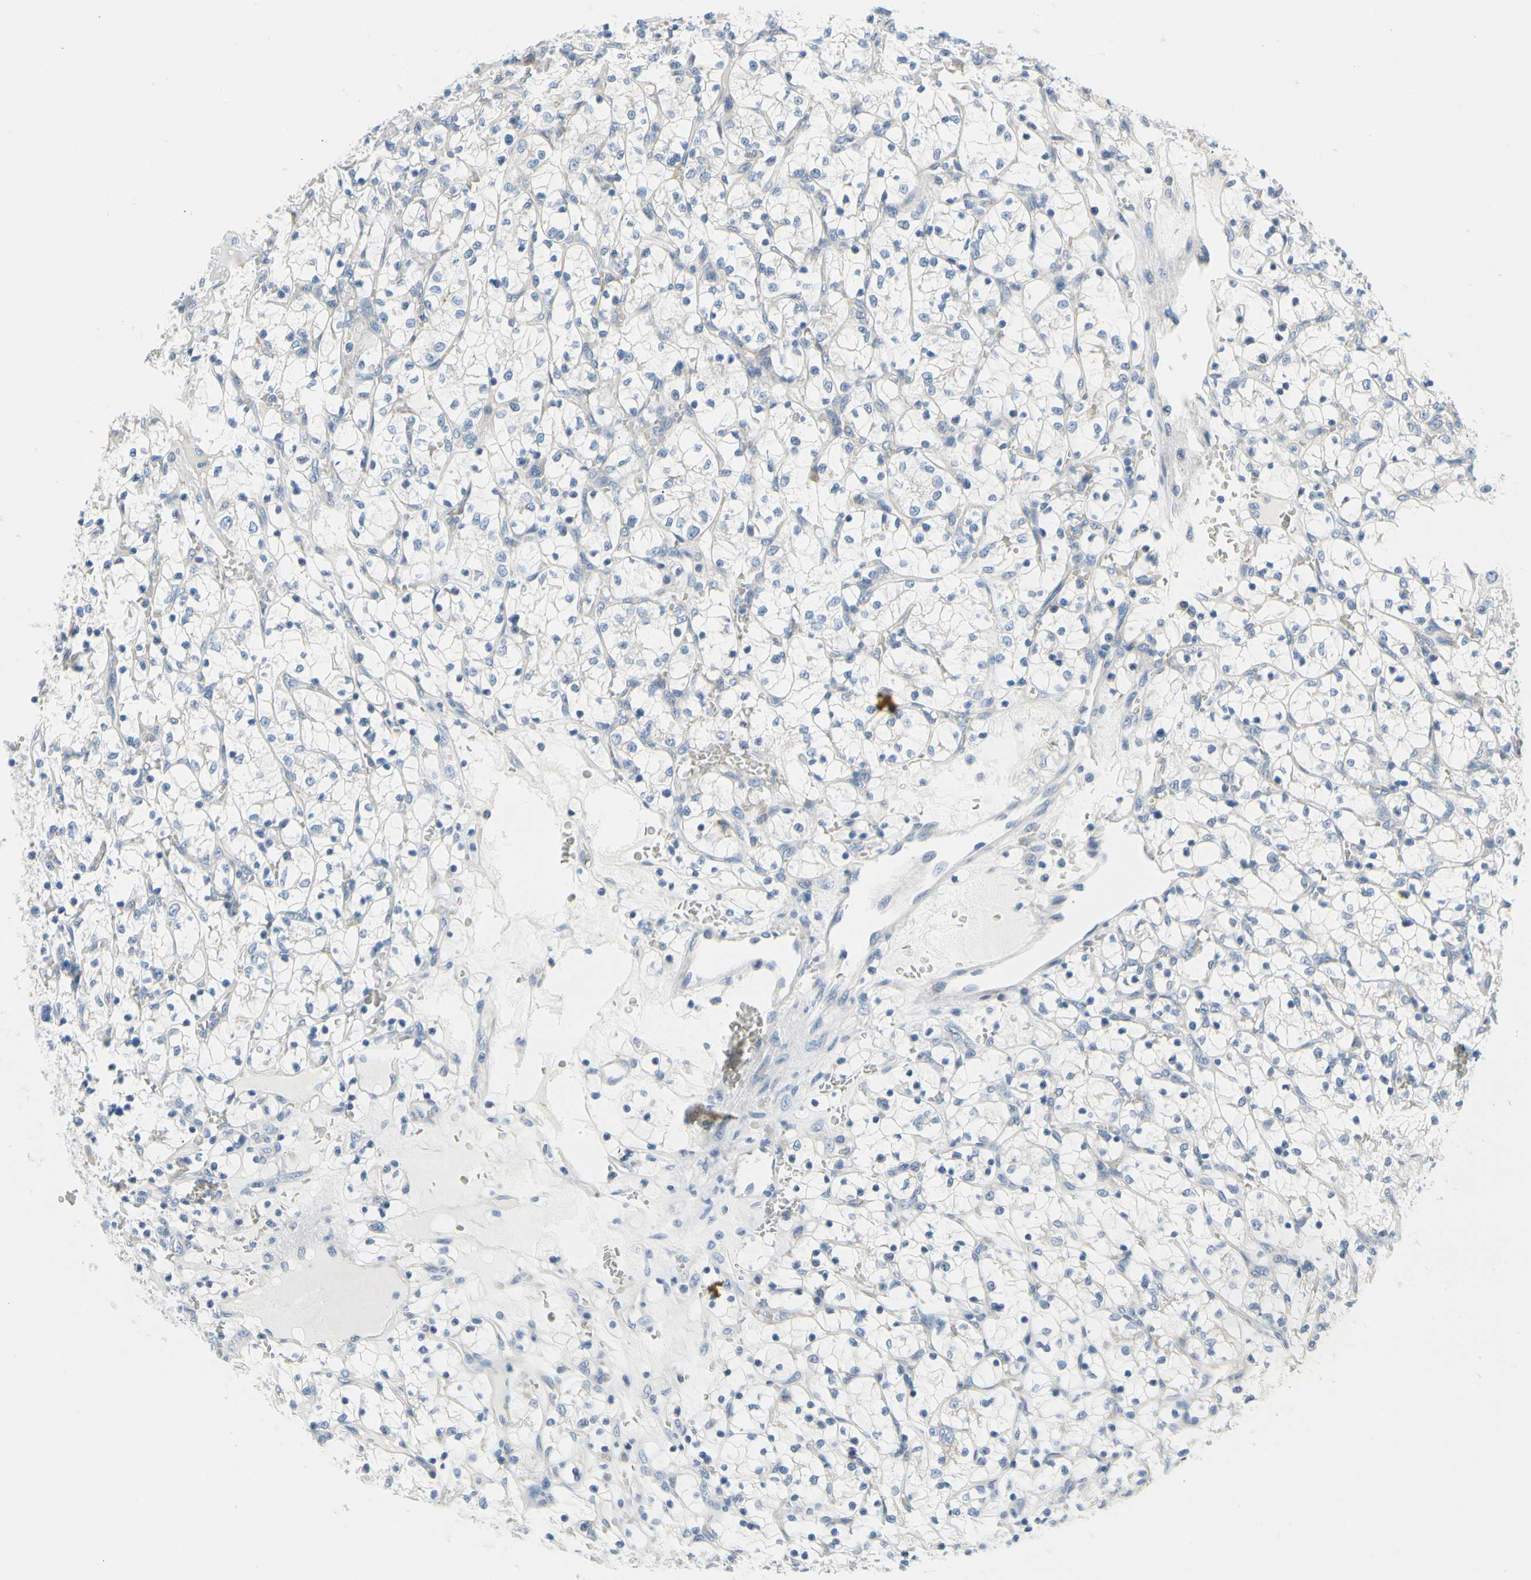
{"staining": {"intensity": "negative", "quantity": "none", "location": "none"}, "tissue": "renal cancer", "cell_type": "Tumor cells", "image_type": "cancer", "snomed": [{"axis": "morphology", "description": "Adenocarcinoma, NOS"}, {"axis": "topography", "description": "Kidney"}], "caption": "Adenocarcinoma (renal) was stained to show a protein in brown. There is no significant staining in tumor cells.", "gene": "STXBP1", "patient": {"sex": "female", "age": 69}}